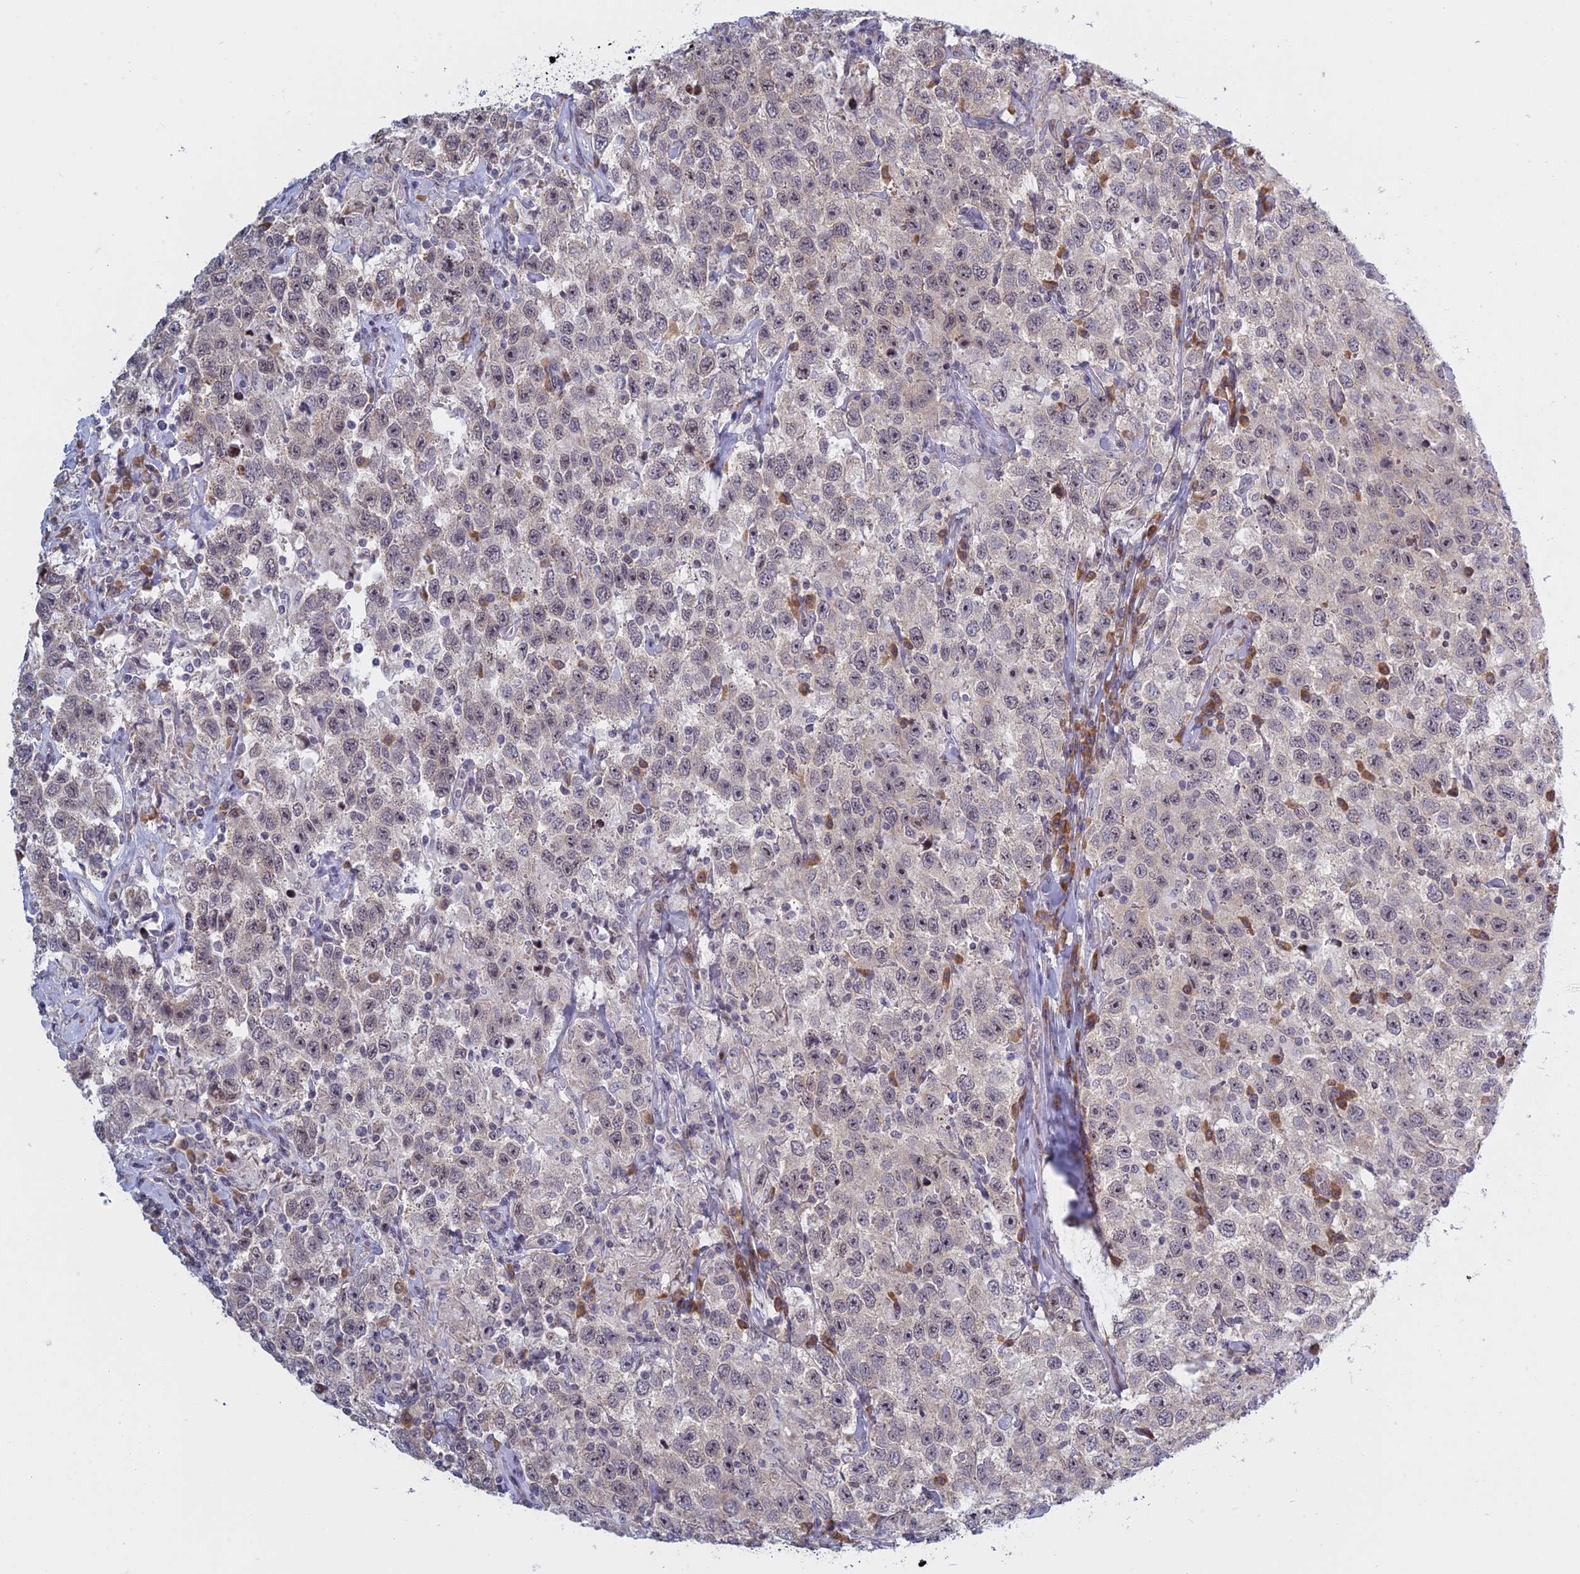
{"staining": {"intensity": "negative", "quantity": "none", "location": "none"}, "tissue": "testis cancer", "cell_type": "Tumor cells", "image_type": "cancer", "snomed": [{"axis": "morphology", "description": "Seminoma, NOS"}, {"axis": "topography", "description": "Testis"}], "caption": "The immunohistochemistry (IHC) histopathology image has no significant positivity in tumor cells of testis seminoma tissue.", "gene": "RPS19BP1", "patient": {"sex": "male", "age": 41}}